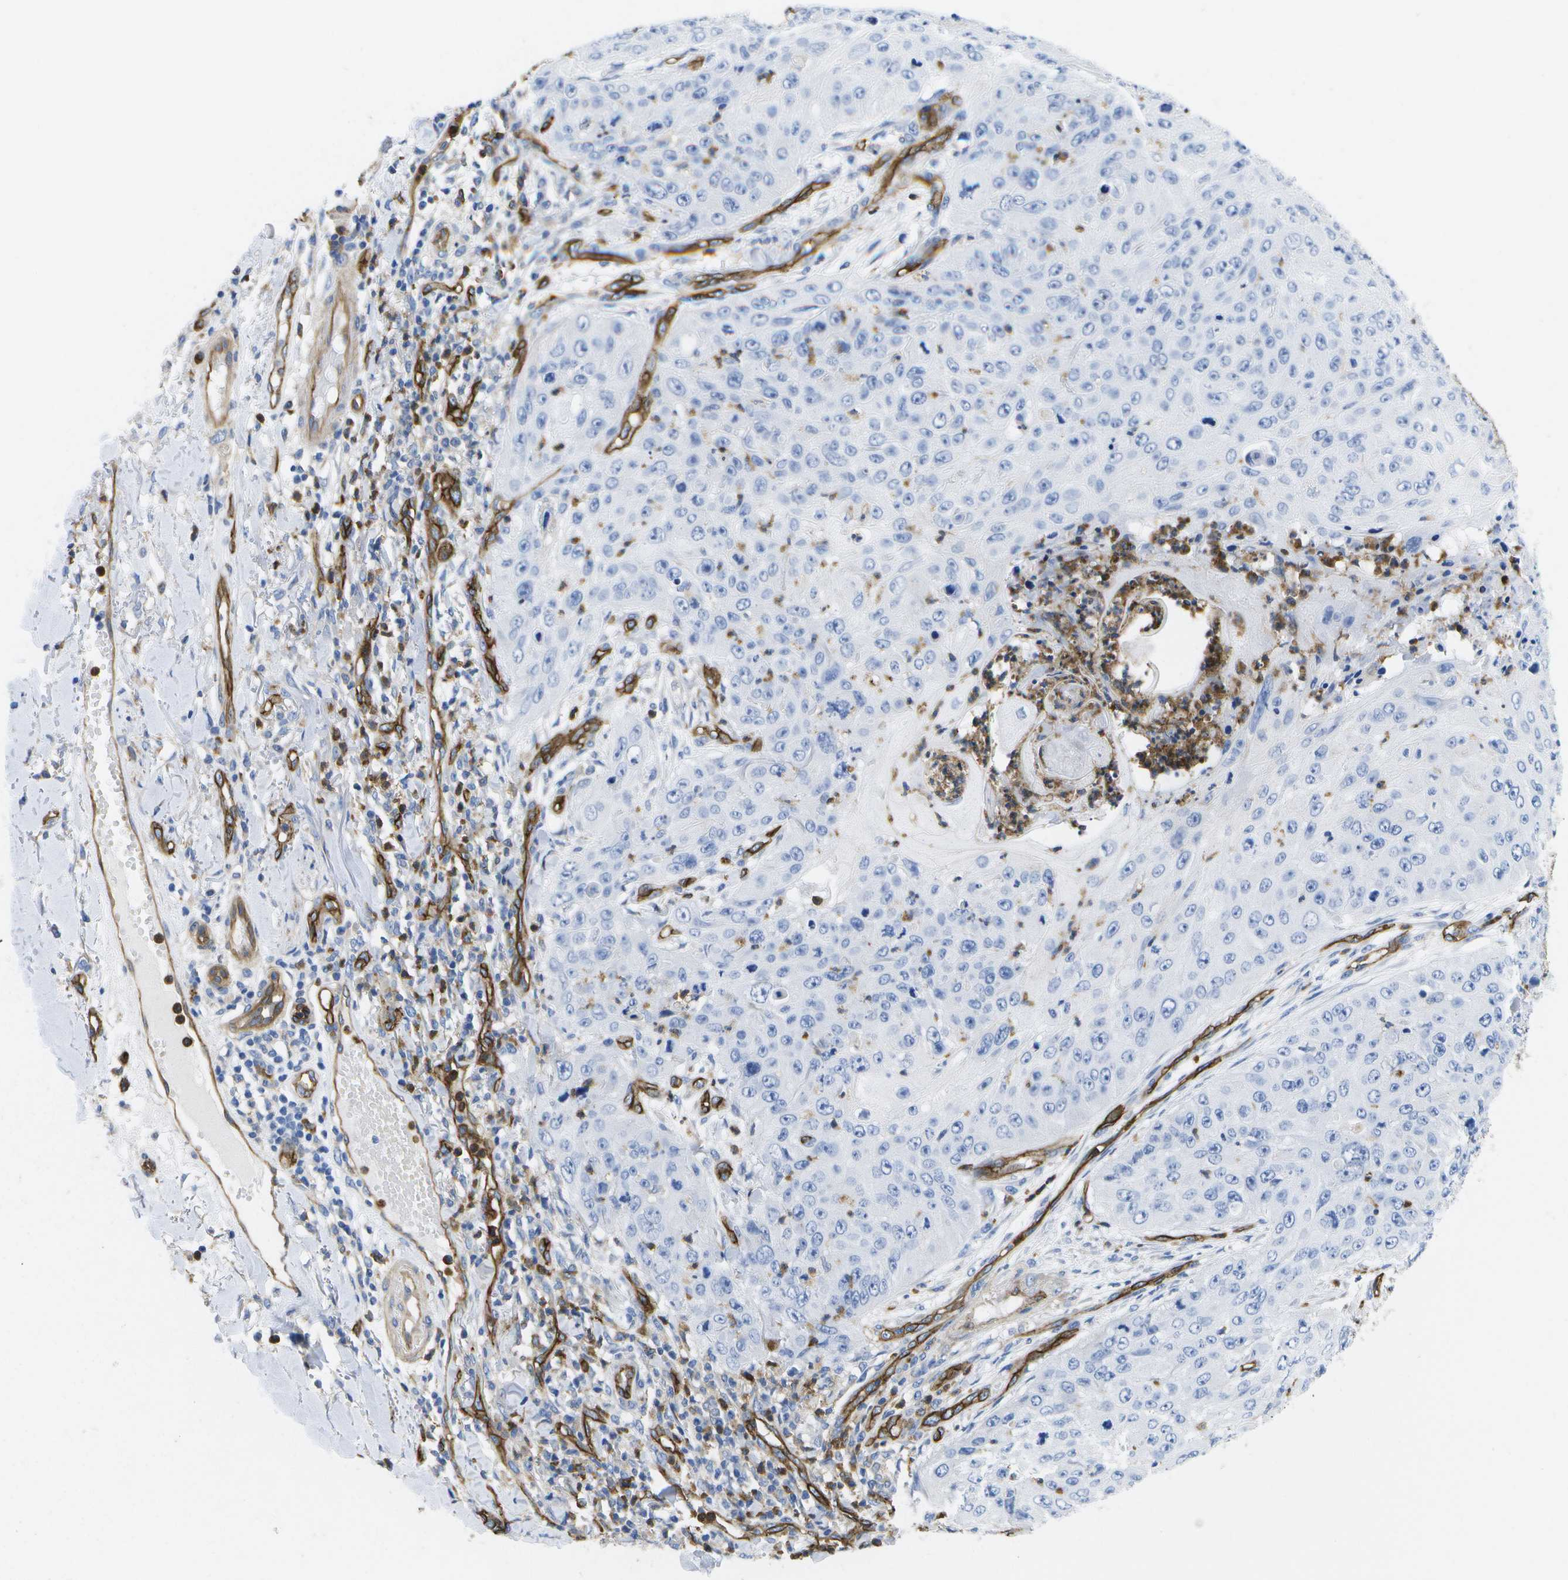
{"staining": {"intensity": "negative", "quantity": "none", "location": "none"}, "tissue": "skin cancer", "cell_type": "Tumor cells", "image_type": "cancer", "snomed": [{"axis": "morphology", "description": "Squamous cell carcinoma, NOS"}, {"axis": "topography", "description": "Skin"}], "caption": "Immunohistochemical staining of human skin cancer reveals no significant staining in tumor cells. (Brightfield microscopy of DAB (3,3'-diaminobenzidine) IHC at high magnification).", "gene": "DYSF", "patient": {"sex": "female", "age": 80}}